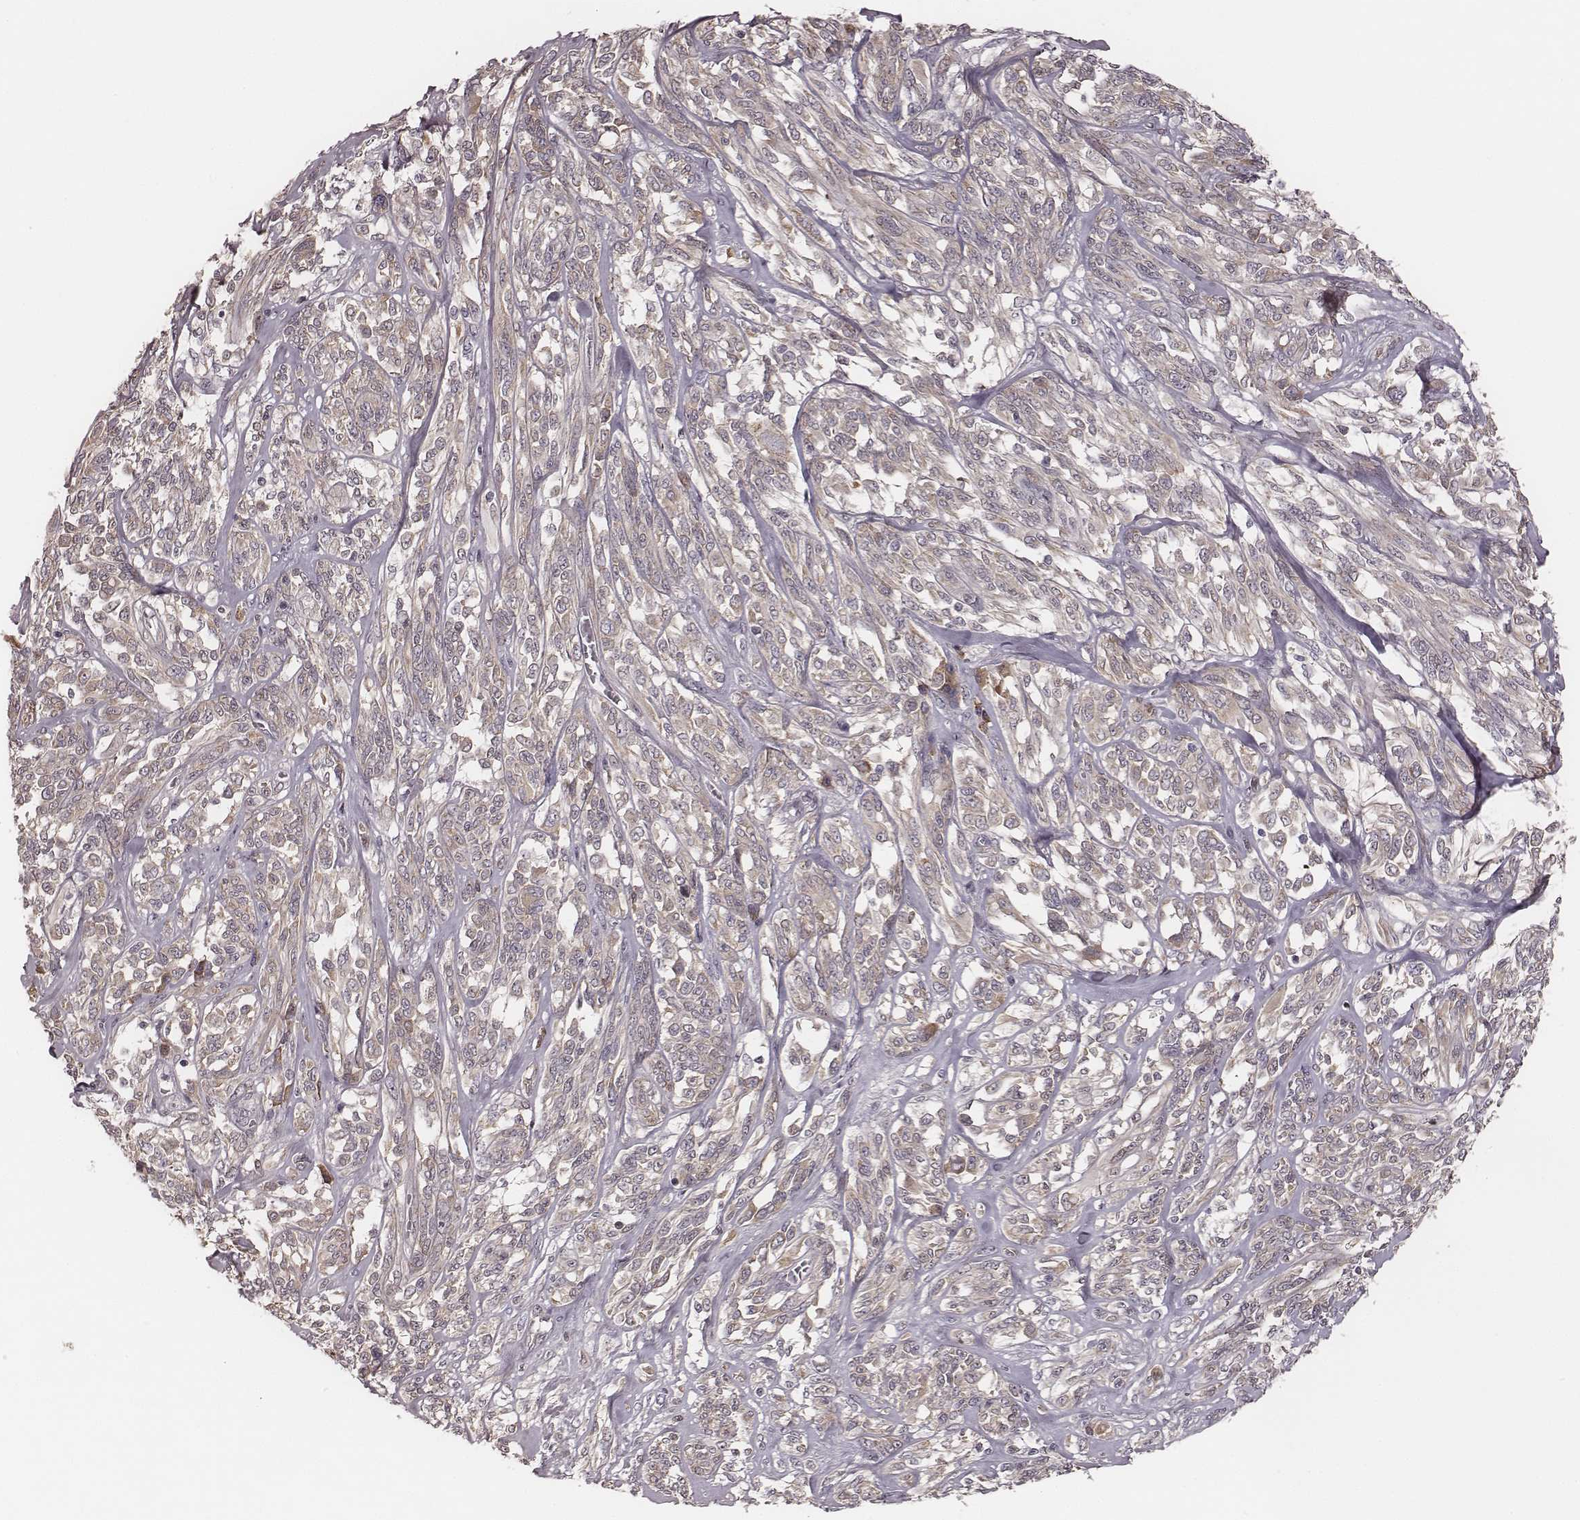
{"staining": {"intensity": "weak", "quantity": ">75%", "location": "cytoplasmic/membranous"}, "tissue": "melanoma", "cell_type": "Tumor cells", "image_type": "cancer", "snomed": [{"axis": "morphology", "description": "Malignant melanoma, NOS"}, {"axis": "topography", "description": "Skin"}], "caption": "The immunohistochemical stain labels weak cytoplasmic/membranous positivity in tumor cells of malignant melanoma tissue.", "gene": "P2RX5", "patient": {"sex": "female", "age": 91}}